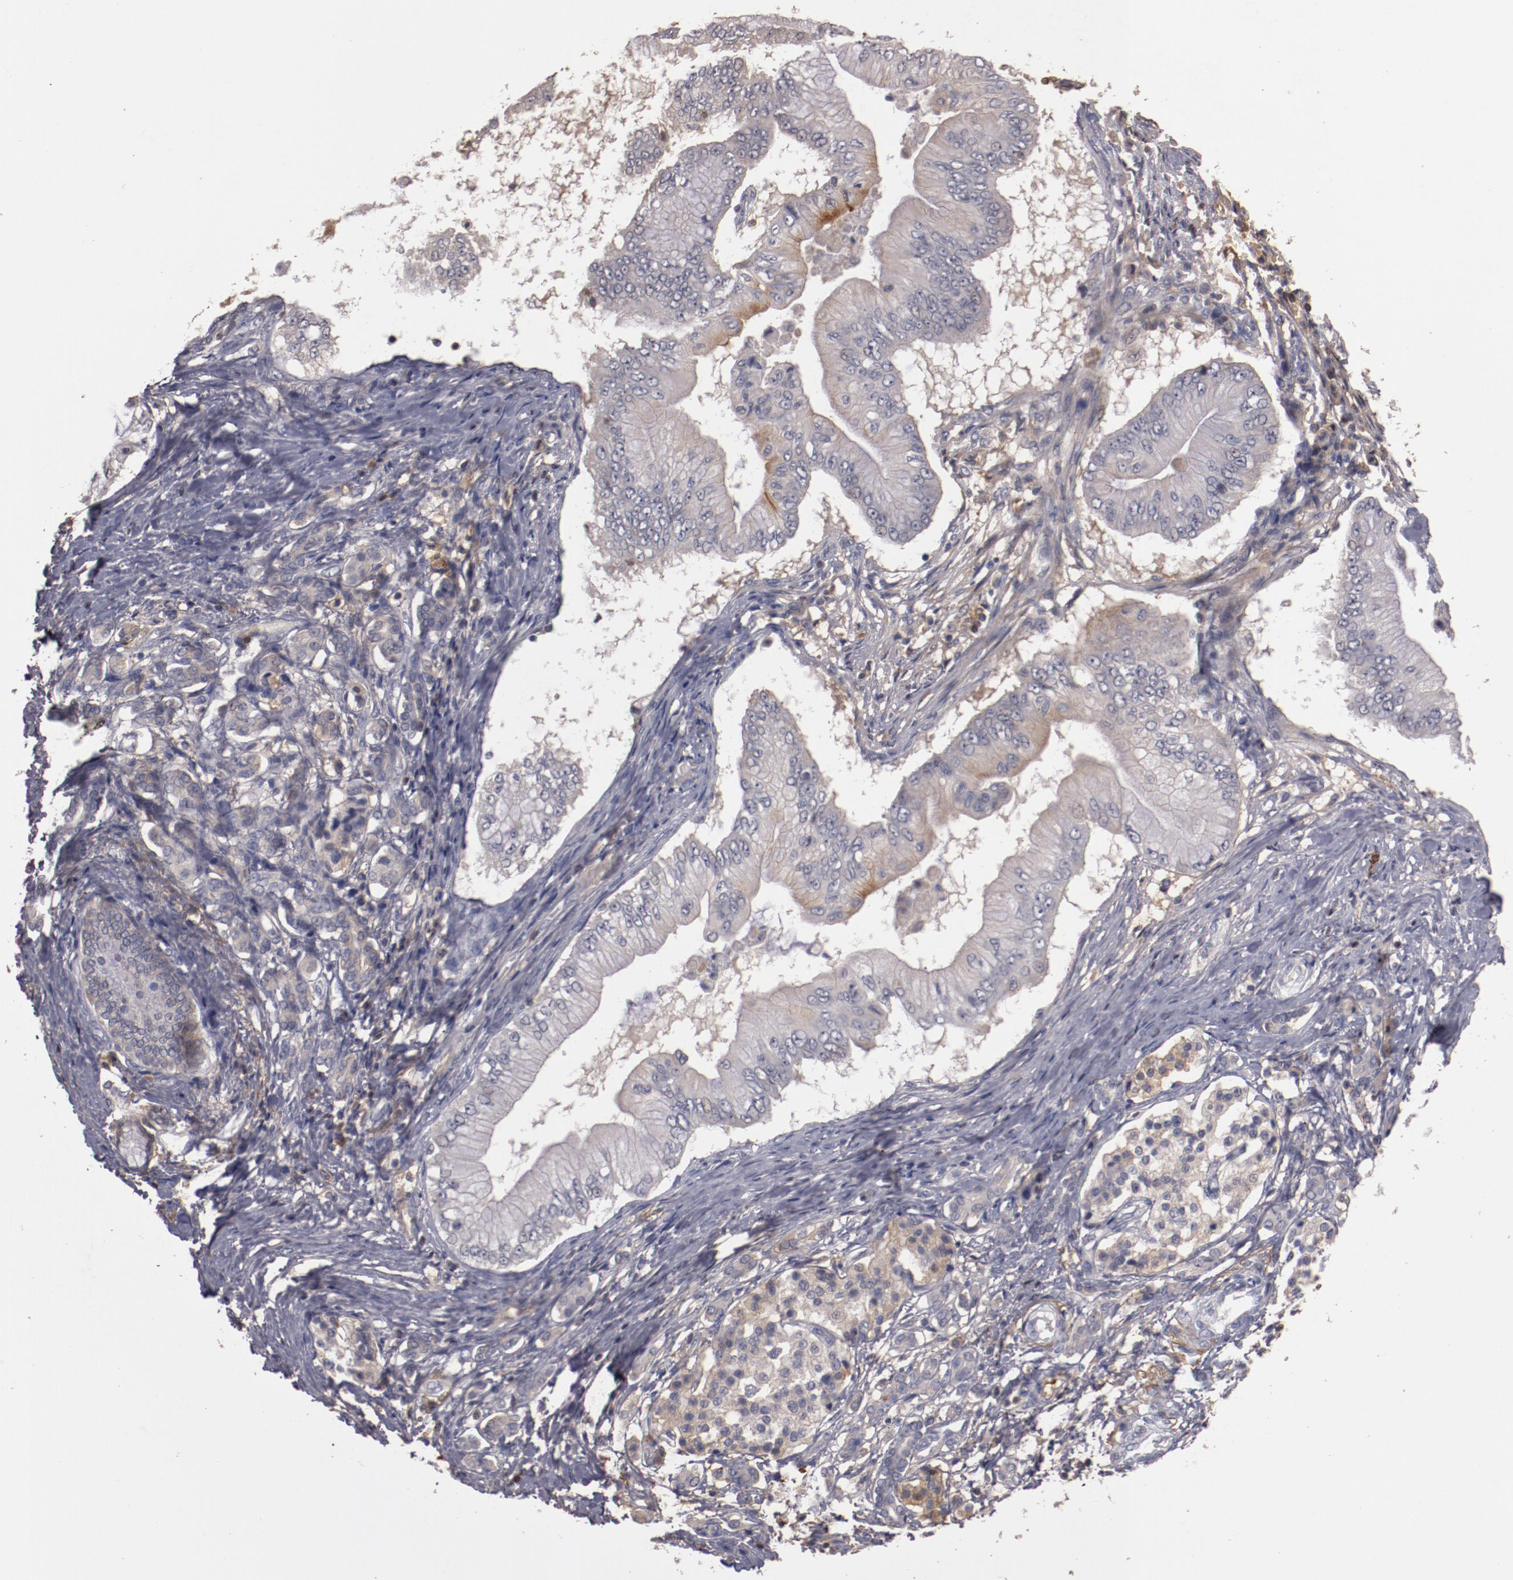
{"staining": {"intensity": "weak", "quantity": "<25%", "location": "cytoplasmic/membranous"}, "tissue": "pancreatic cancer", "cell_type": "Tumor cells", "image_type": "cancer", "snomed": [{"axis": "morphology", "description": "Adenocarcinoma, NOS"}, {"axis": "topography", "description": "Pancreas"}], "caption": "Protein analysis of pancreatic cancer shows no significant expression in tumor cells.", "gene": "MBL2", "patient": {"sex": "male", "age": 62}}